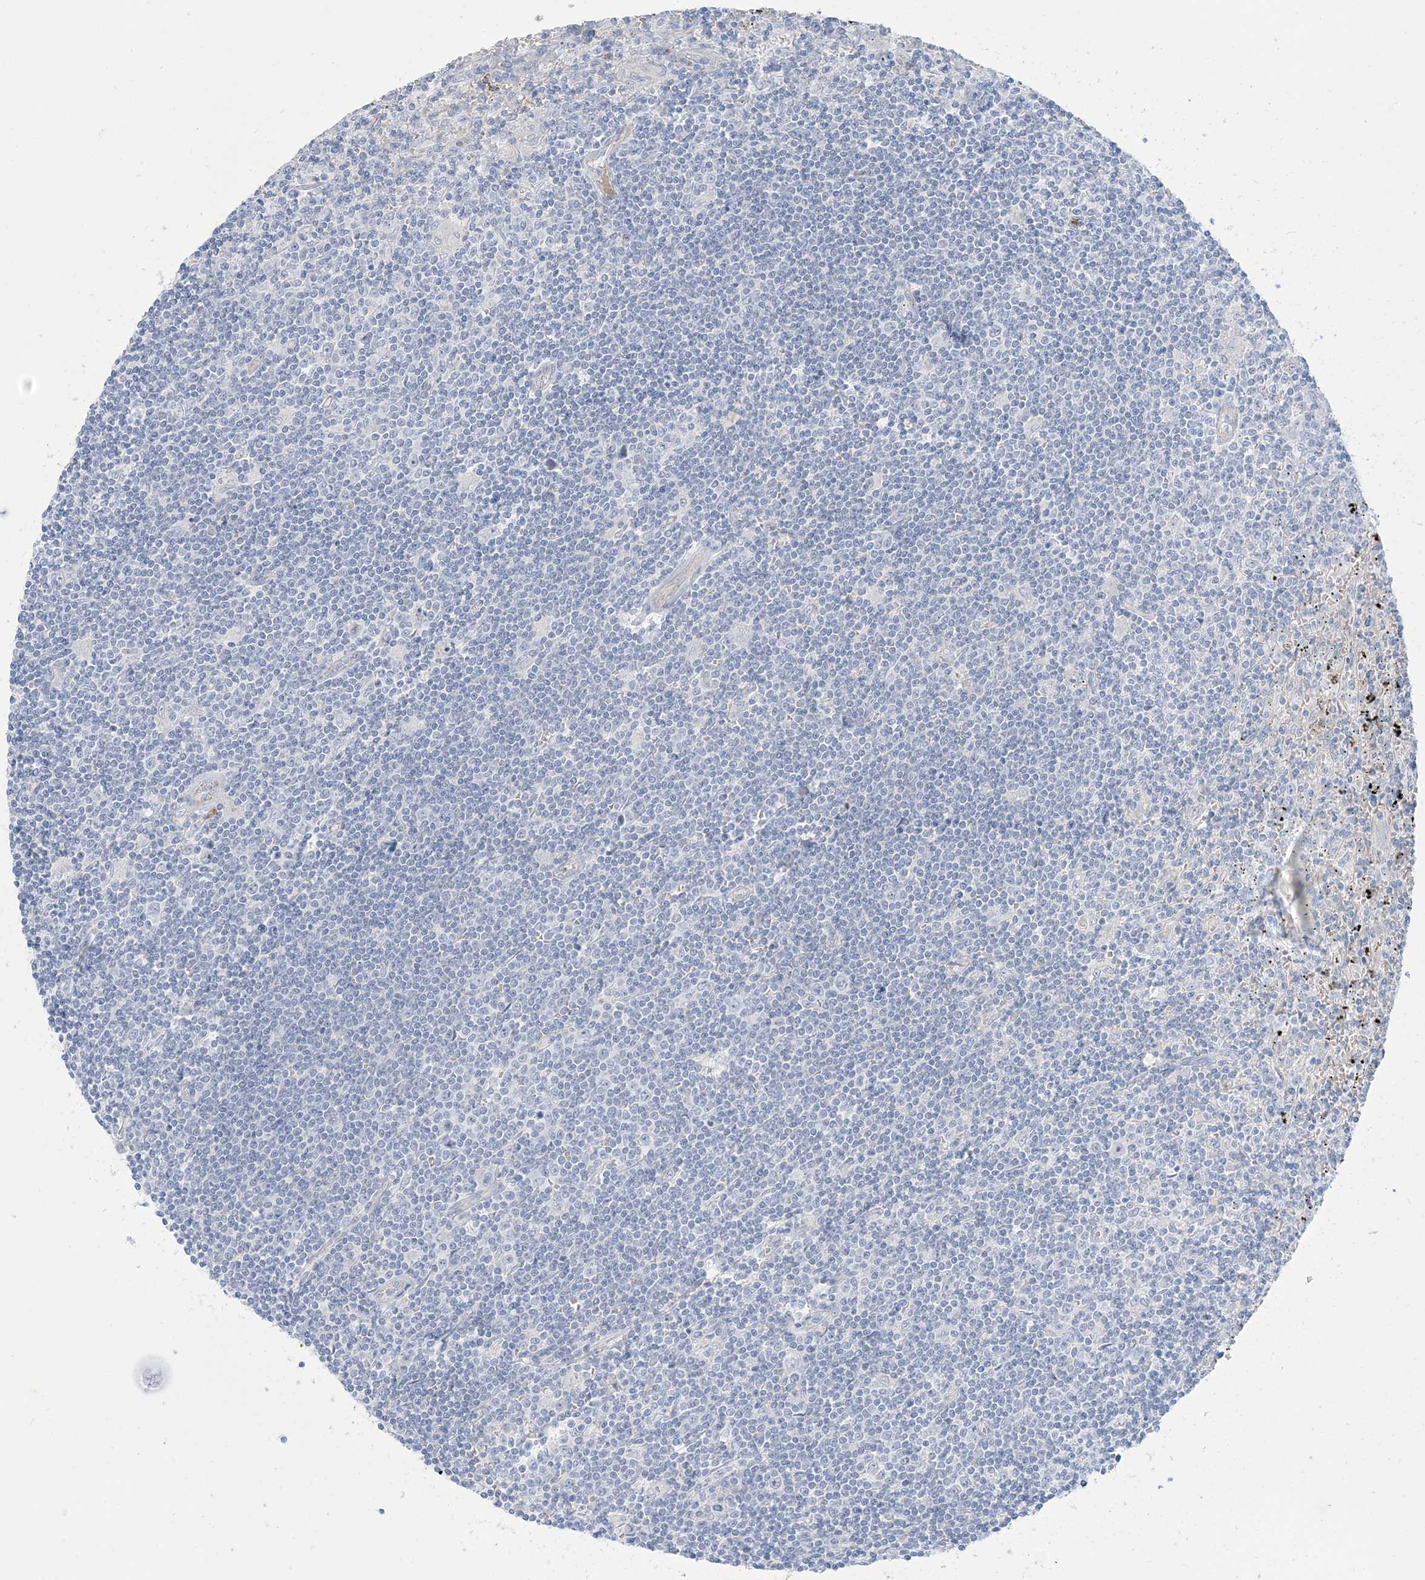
{"staining": {"intensity": "negative", "quantity": "none", "location": "none"}, "tissue": "lymphoma", "cell_type": "Tumor cells", "image_type": "cancer", "snomed": [{"axis": "morphology", "description": "Malignant lymphoma, non-Hodgkin's type, Low grade"}, {"axis": "topography", "description": "Spleen"}], "caption": "Photomicrograph shows no significant protein positivity in tumor cells of lymphoma.", "gene": "XIRP2", "patient": {"sex": "male", "age": 76}}